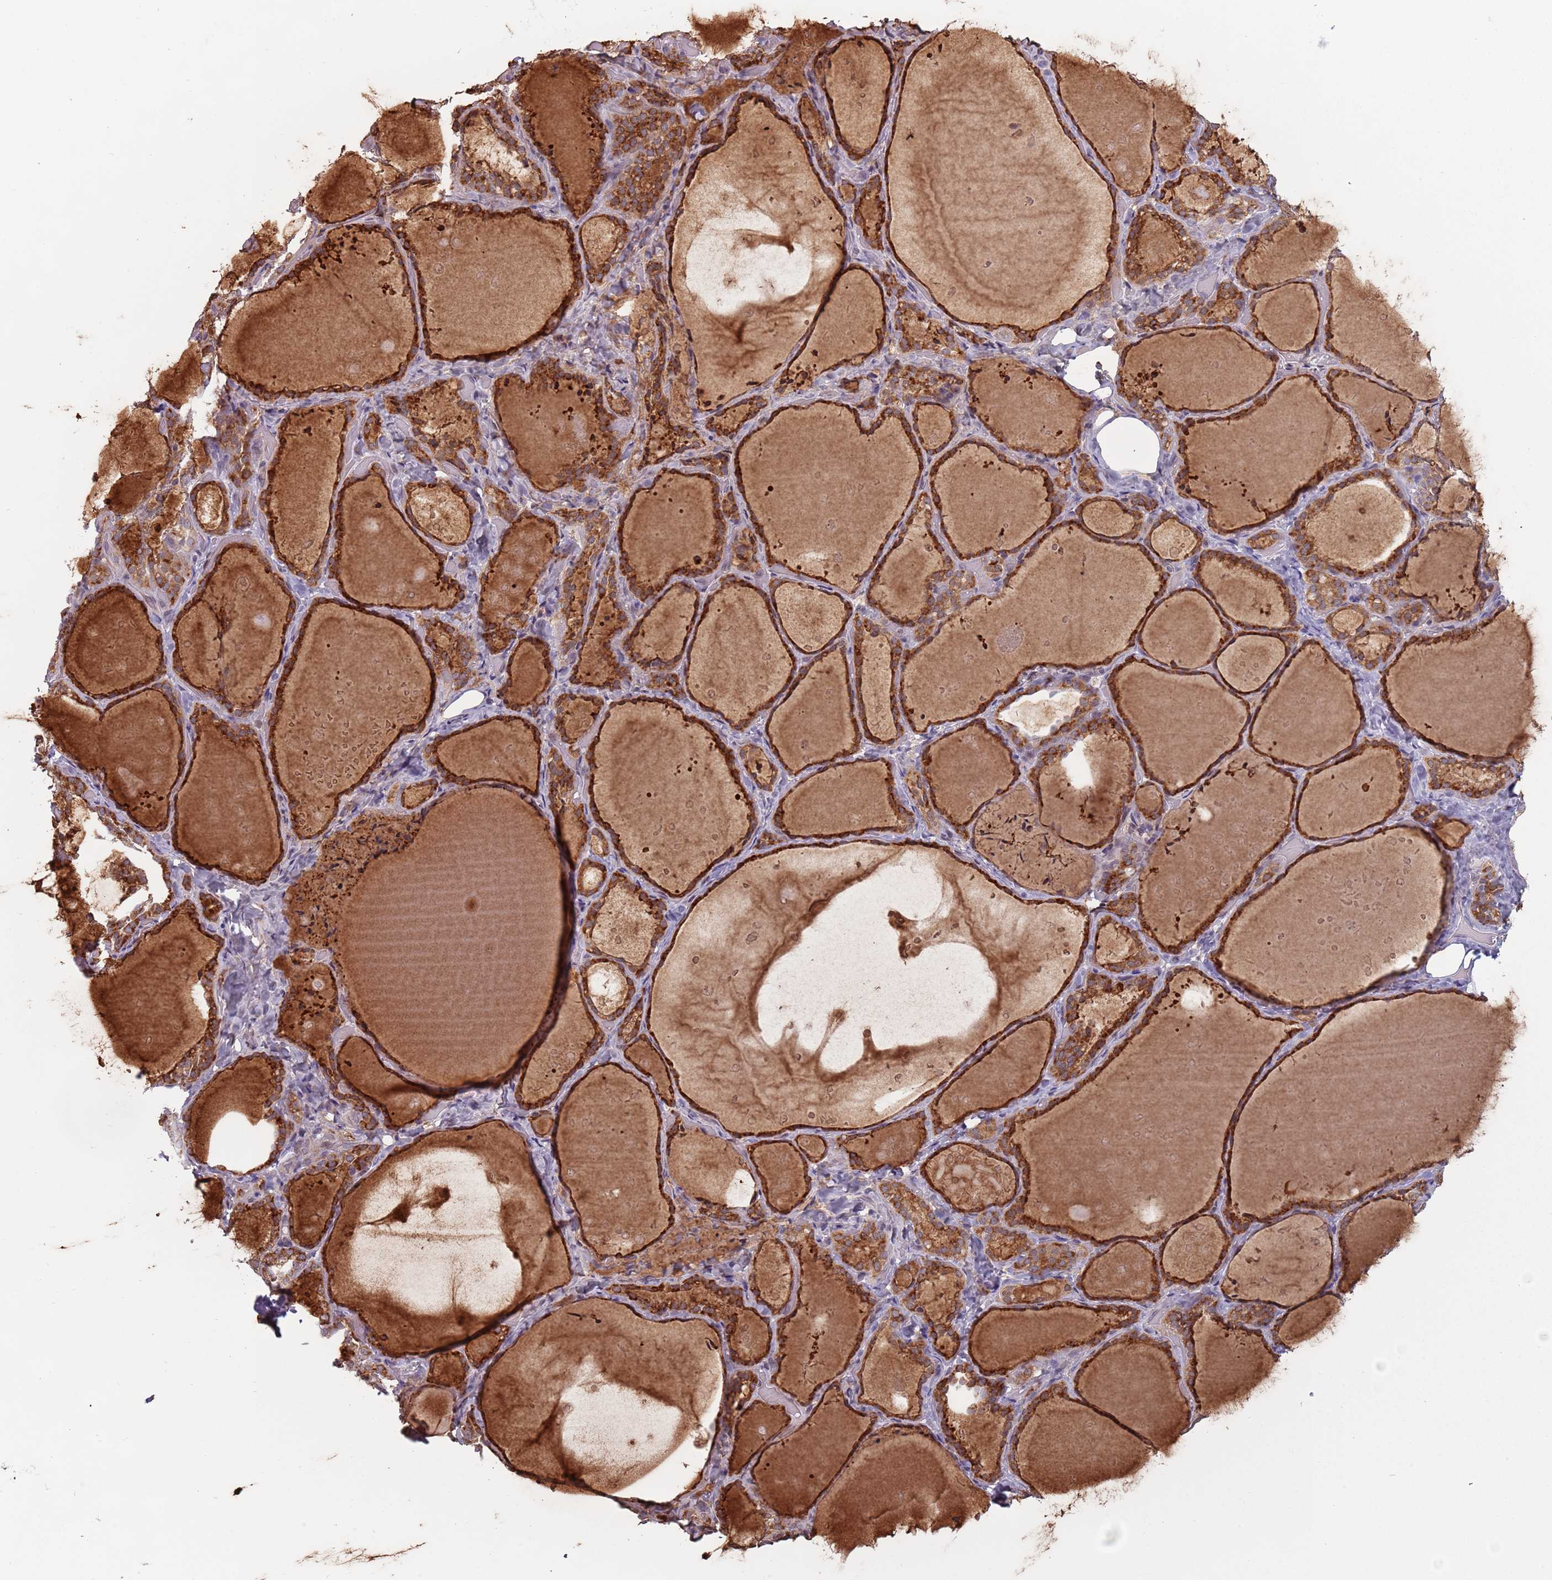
{"staining": {"intensity": "strong", "quantity": ">75%", "location": "cytoplasmic/membranous"}, "tissue": "thyroid gland", "cell_type": "Glandular cells", "image_type": "normal", "snomed": [{"axis": "morphology", "description": "Normal tissue, NOS"}, {"axis": "topography", "description": "Thyroid gland"}], "caption": "High-magnification brightfield microscopy of unremarkable thyroid gland stained with DAB (brown) and counterstained with hematoxylin (blue). glandular cells exhibit strong cytoplasmic/membranous staining is appreciated in approximately>75% of cells. The staining is performed using DAB brown chromogen to label protein expression. The nuclei are counter-stained blue using hematoxylin.", "gene": "BARD1", "patient": {"sex": "female", "age": 44}}